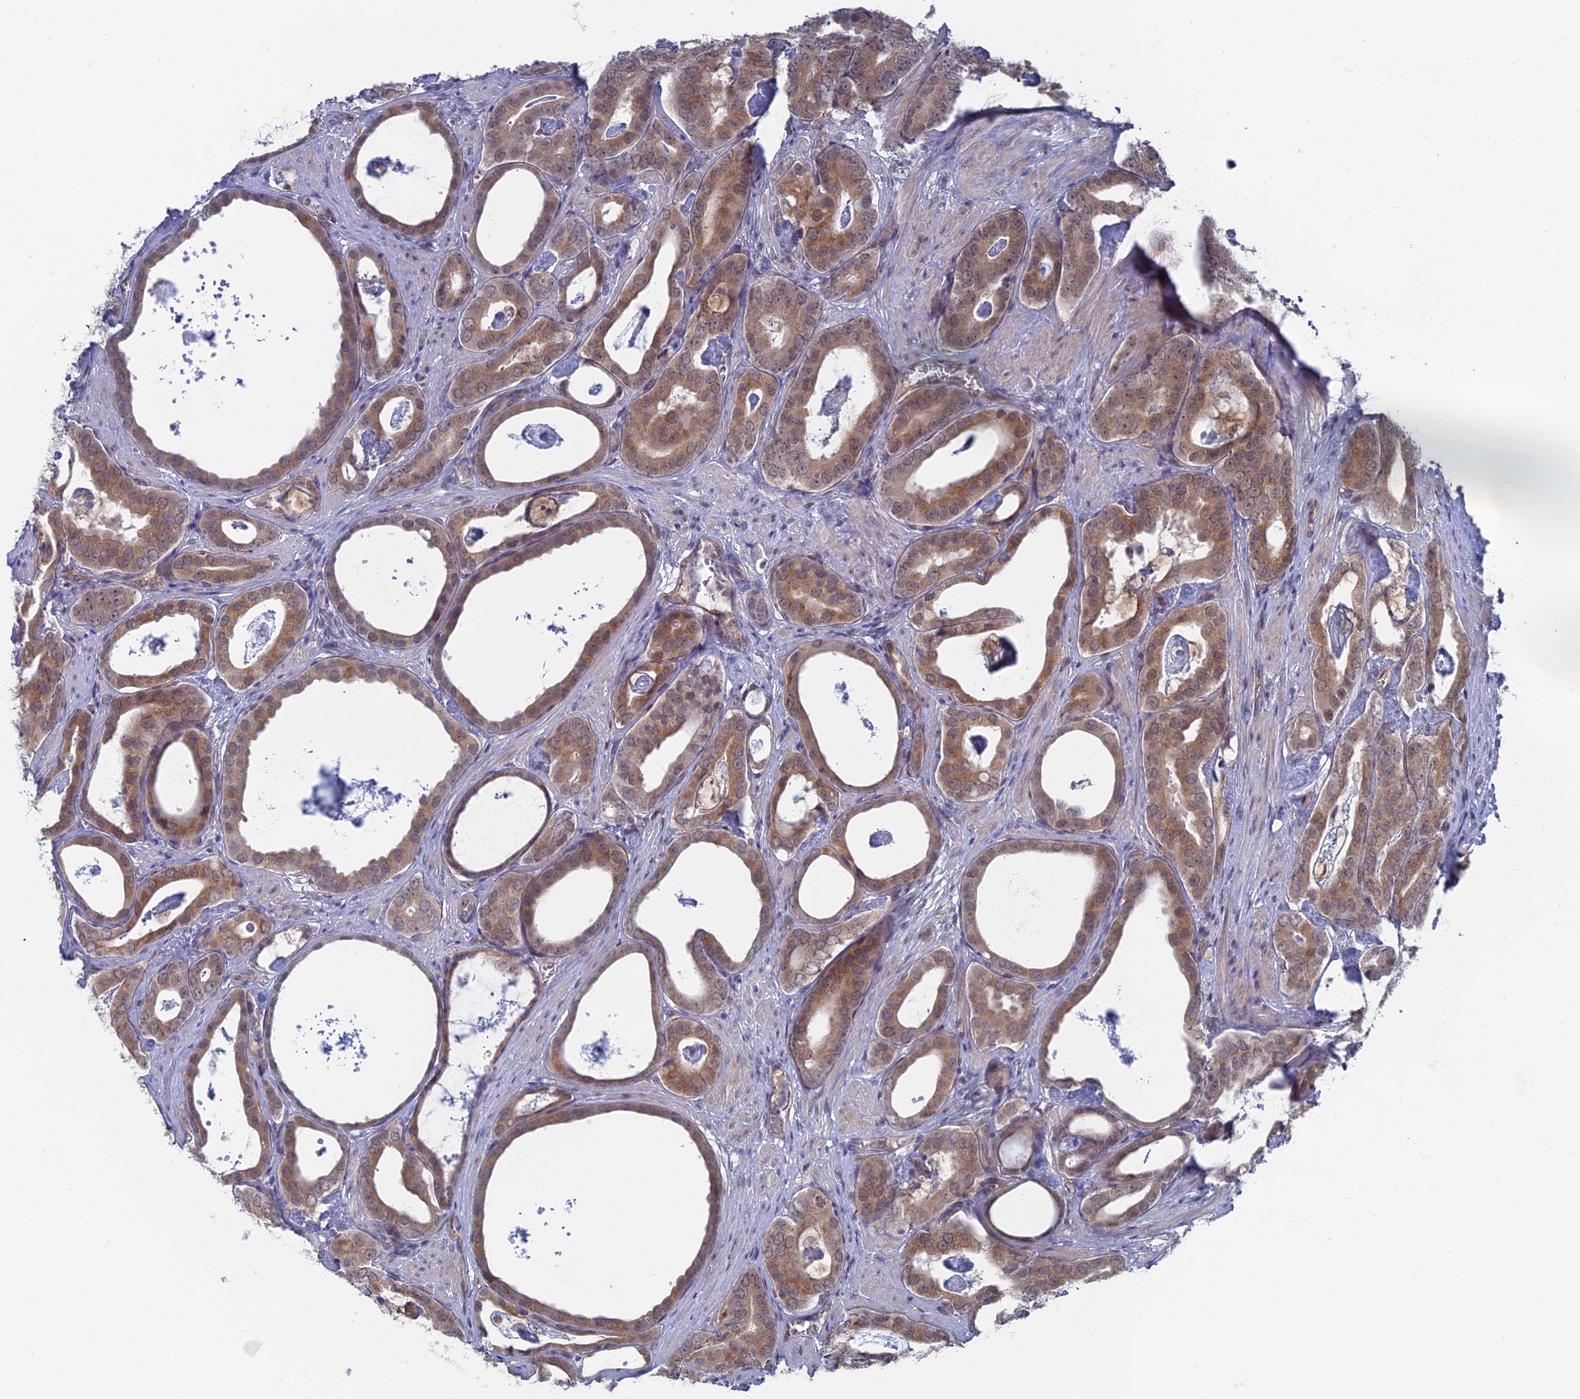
{"staining": {"intensity": "moderate", "quantity": ">75%", "location": "cytoplasmic/membranous,nuclear"}, "tissue": "prostate cancer", "cell_type": "Tumor cells", "image_type": "cancer", "snomed": [{"axis": "morphology", "description": "Adenocarcinoma, Low grade"}, {"axis": "topography", "description": "Prostate"}], "caption": "Immunohistochemistry (IHC) (DAB) staining of human prostate cancer (low-grade adenocarcinoma) shows moderate cytoplasmic/membranous and nuclear protein positivity in approximately >75% of tumor cells. (DAB IHC with brightfield microscopy, high magnification).", "gene": "FHIP2A", "patient": {"sex": "male", "age": 71}}